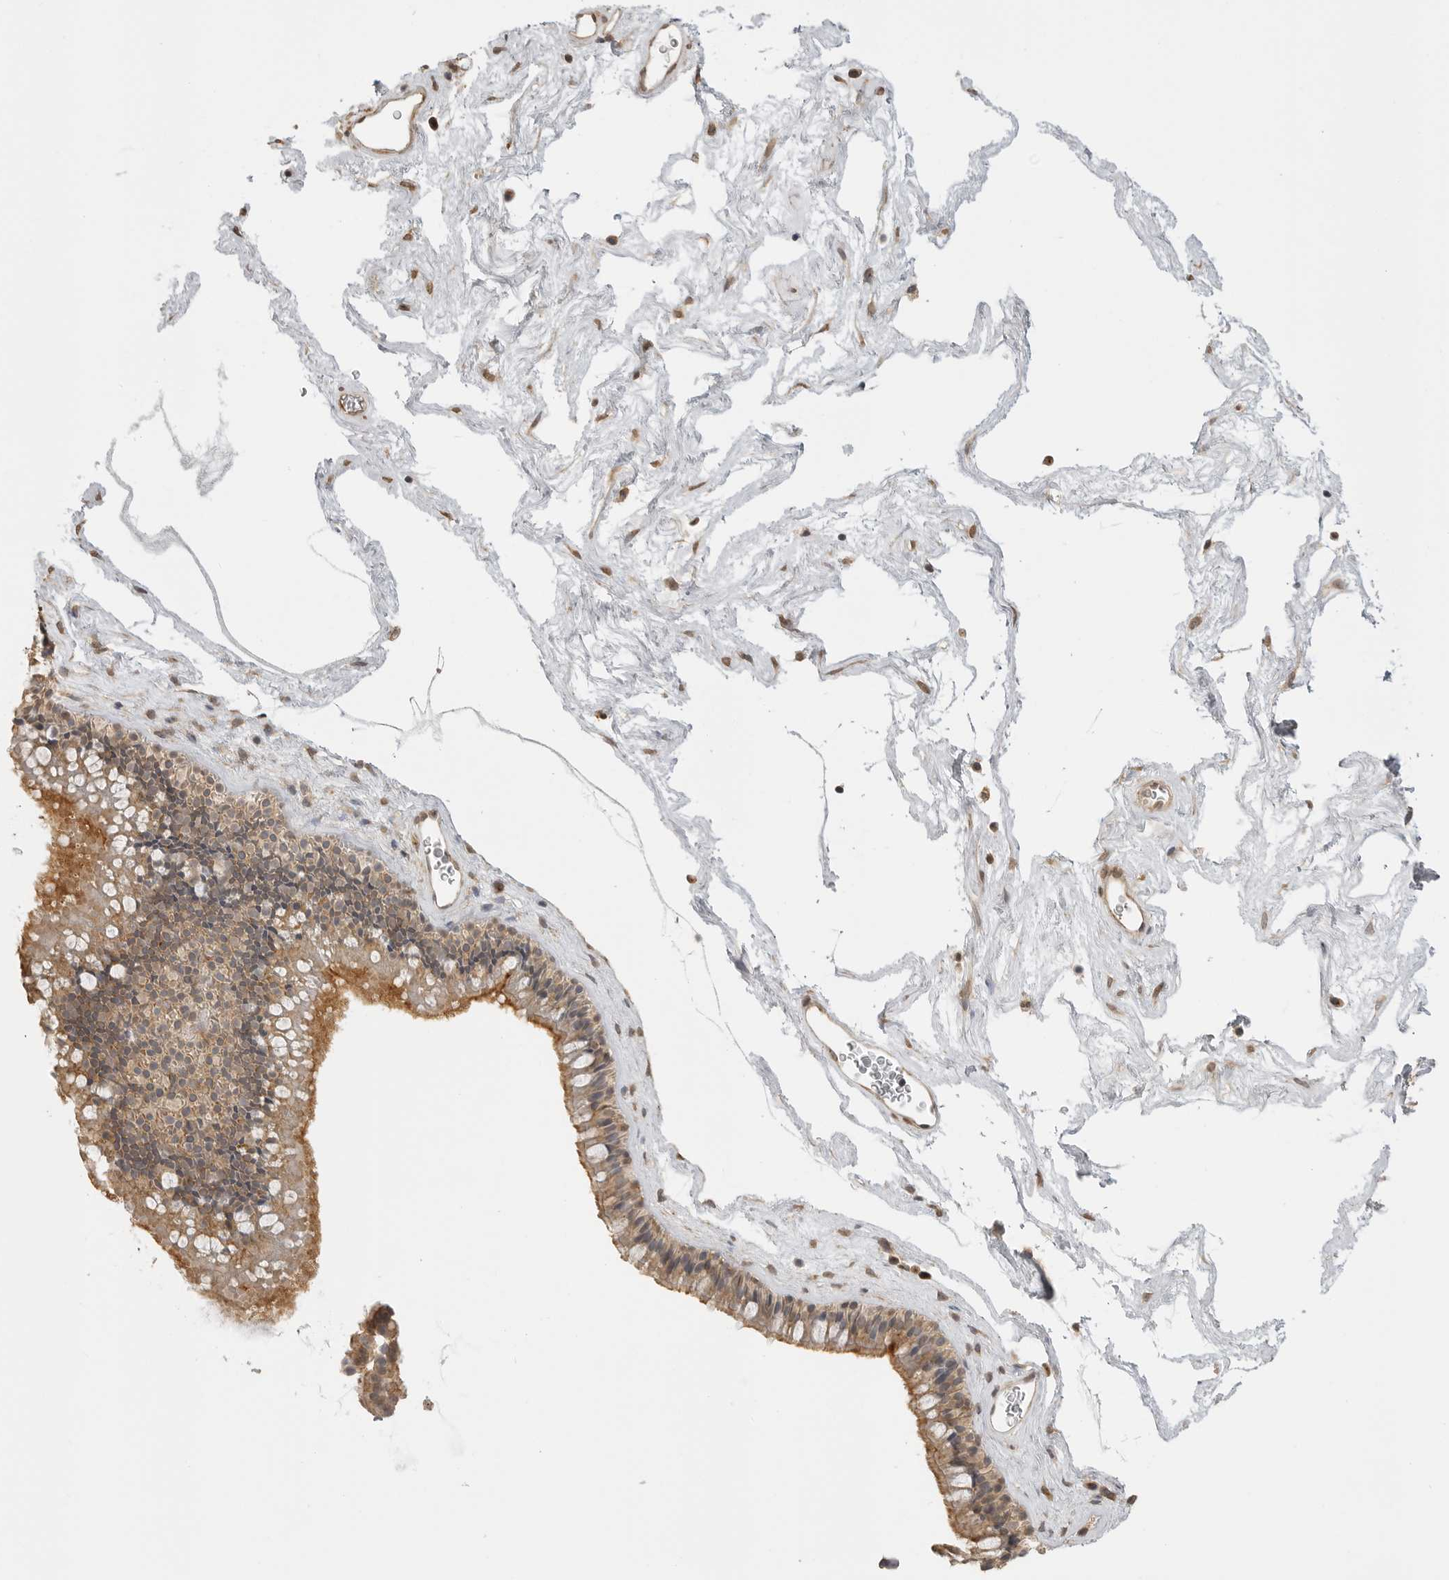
{"staining": {"intensity": "moderate", "quantity": ">75%", "location": "cytoplasmic/membranous"}, "tissue": "nasopharynx", "cell_type": "Respiratory epithelial cells", "image_type": "normal", "snomed": [{"axis": "morphology", "description": "Normal tissue, NOS"}, {"axis": "morphology", "description": "Inflammation, NOS"}, {"axis": "topography", "description": "Nasopharynx"}], "caption": "Immunohistochemistry (IHC) (DAB (3,3'-diaminobenzidine)) staining of benign nasopharynx displays moderate cytoplasmic/membranous protein expression in about >75% of respiratory epithelial cells.", "gene": "GPC2", "patient": {"sex": "male", "age": 48}}